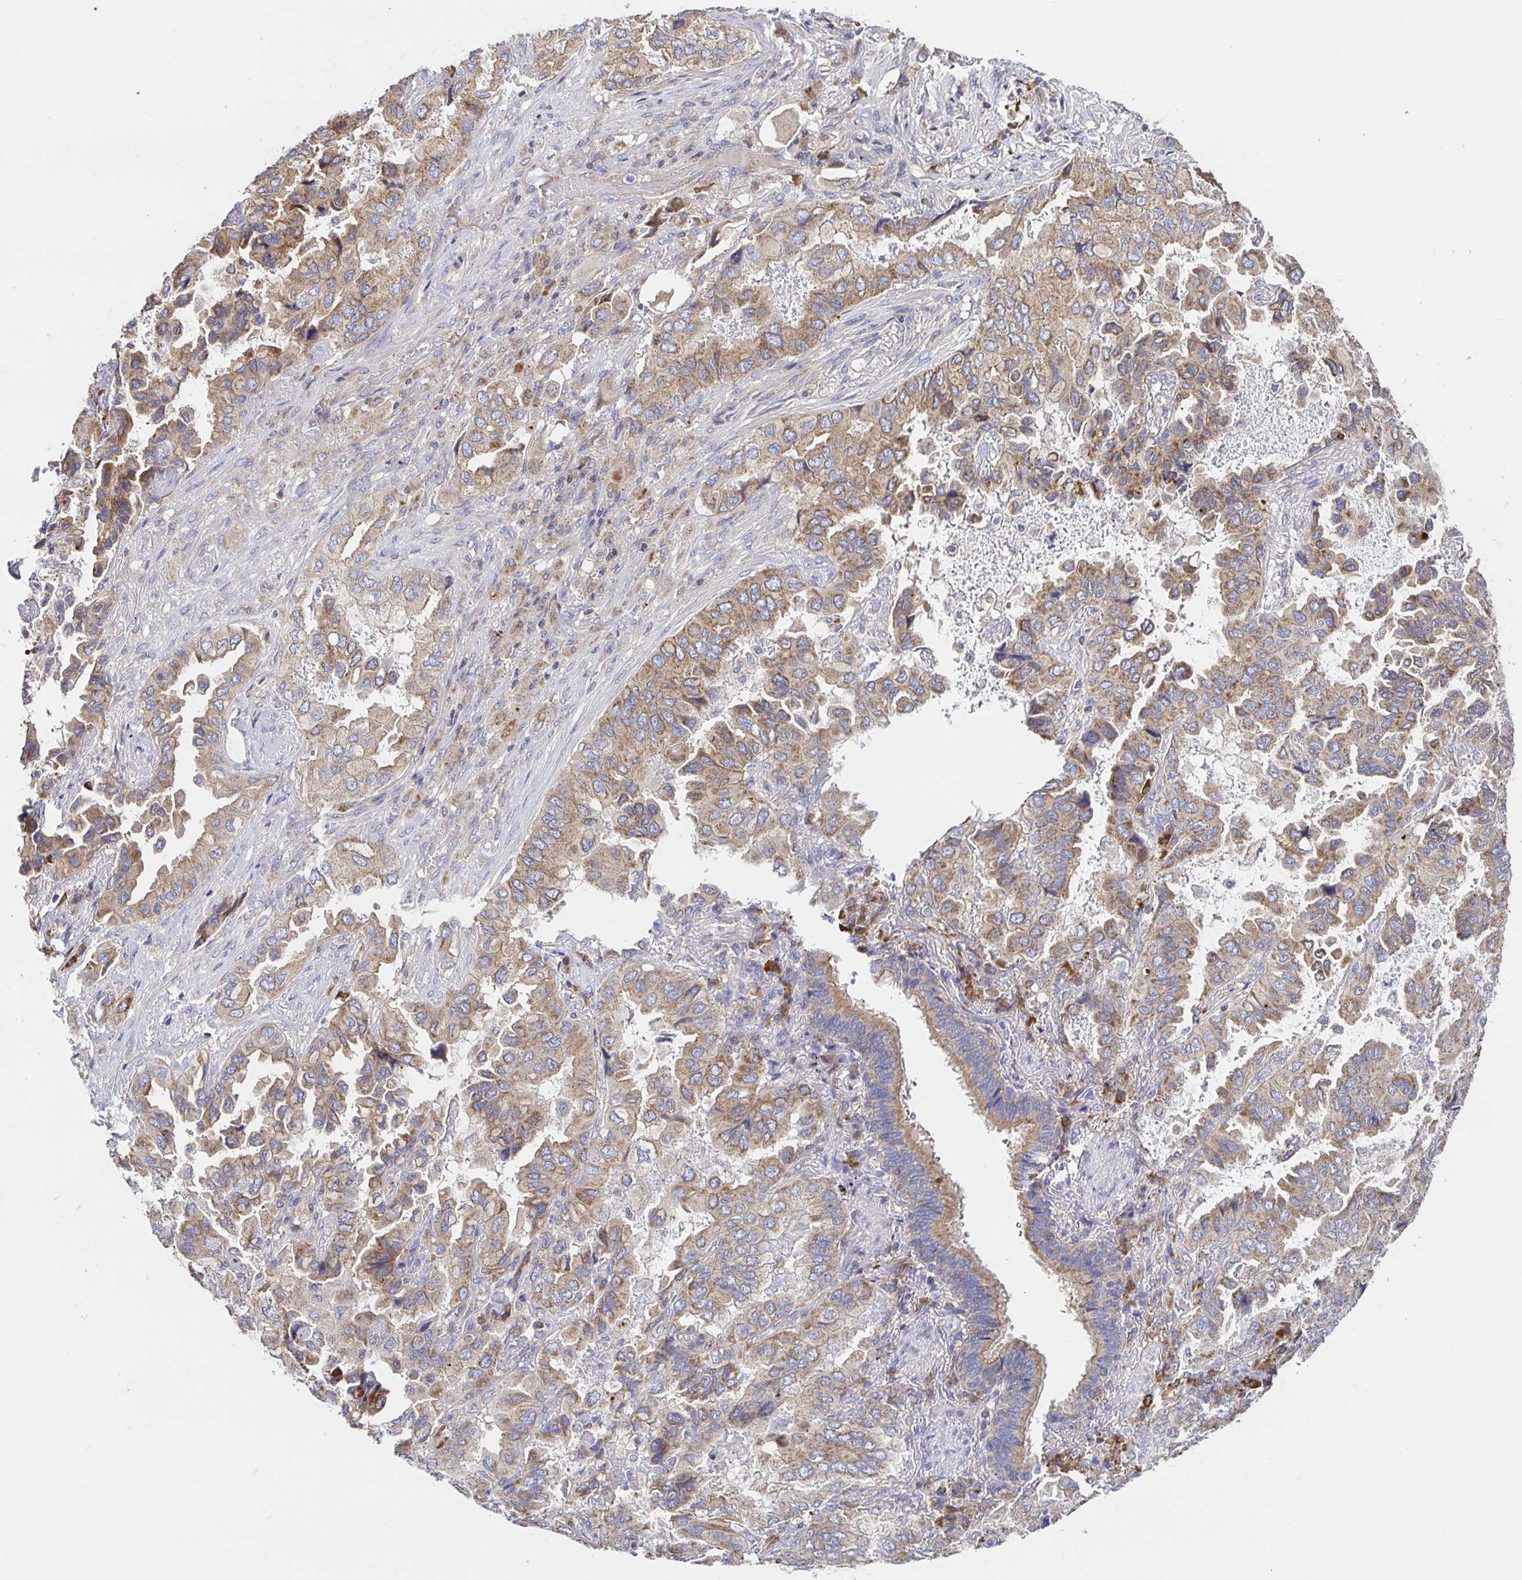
{"staining": {"intensity": "moderate", "quantity": ">75%", "location": "cytoplasmic/membranous"}, "tissue": "lung cancer", "cell_type": "Tumor cells", "image_type": "cancer", "snomed": [{"axis": "morphology", "description": "Aneuploidy"}, {"axis": "morphology", "description": "Adenocarcinoma, NOS"}, {"axis": "morphology", "description": "Adenocarcinoma, metastatic, NOS"}, {"axis": "topography", "description": "Lymph node"}, {"axis": "topography", "description": "Lung"}], "caption": "Brown immunohistochemical staining in human lung metastatic adenocarcinoma demonstrates moderate cytoplasmic/membranous staining in approximately >75% of tumor cells. (DAB (3,3'-diaminobenzidine) IHC with brightfield microscopy, high magnification).", "gene": "PRDX3", "patient": {"sex": "female", "age": 48}}